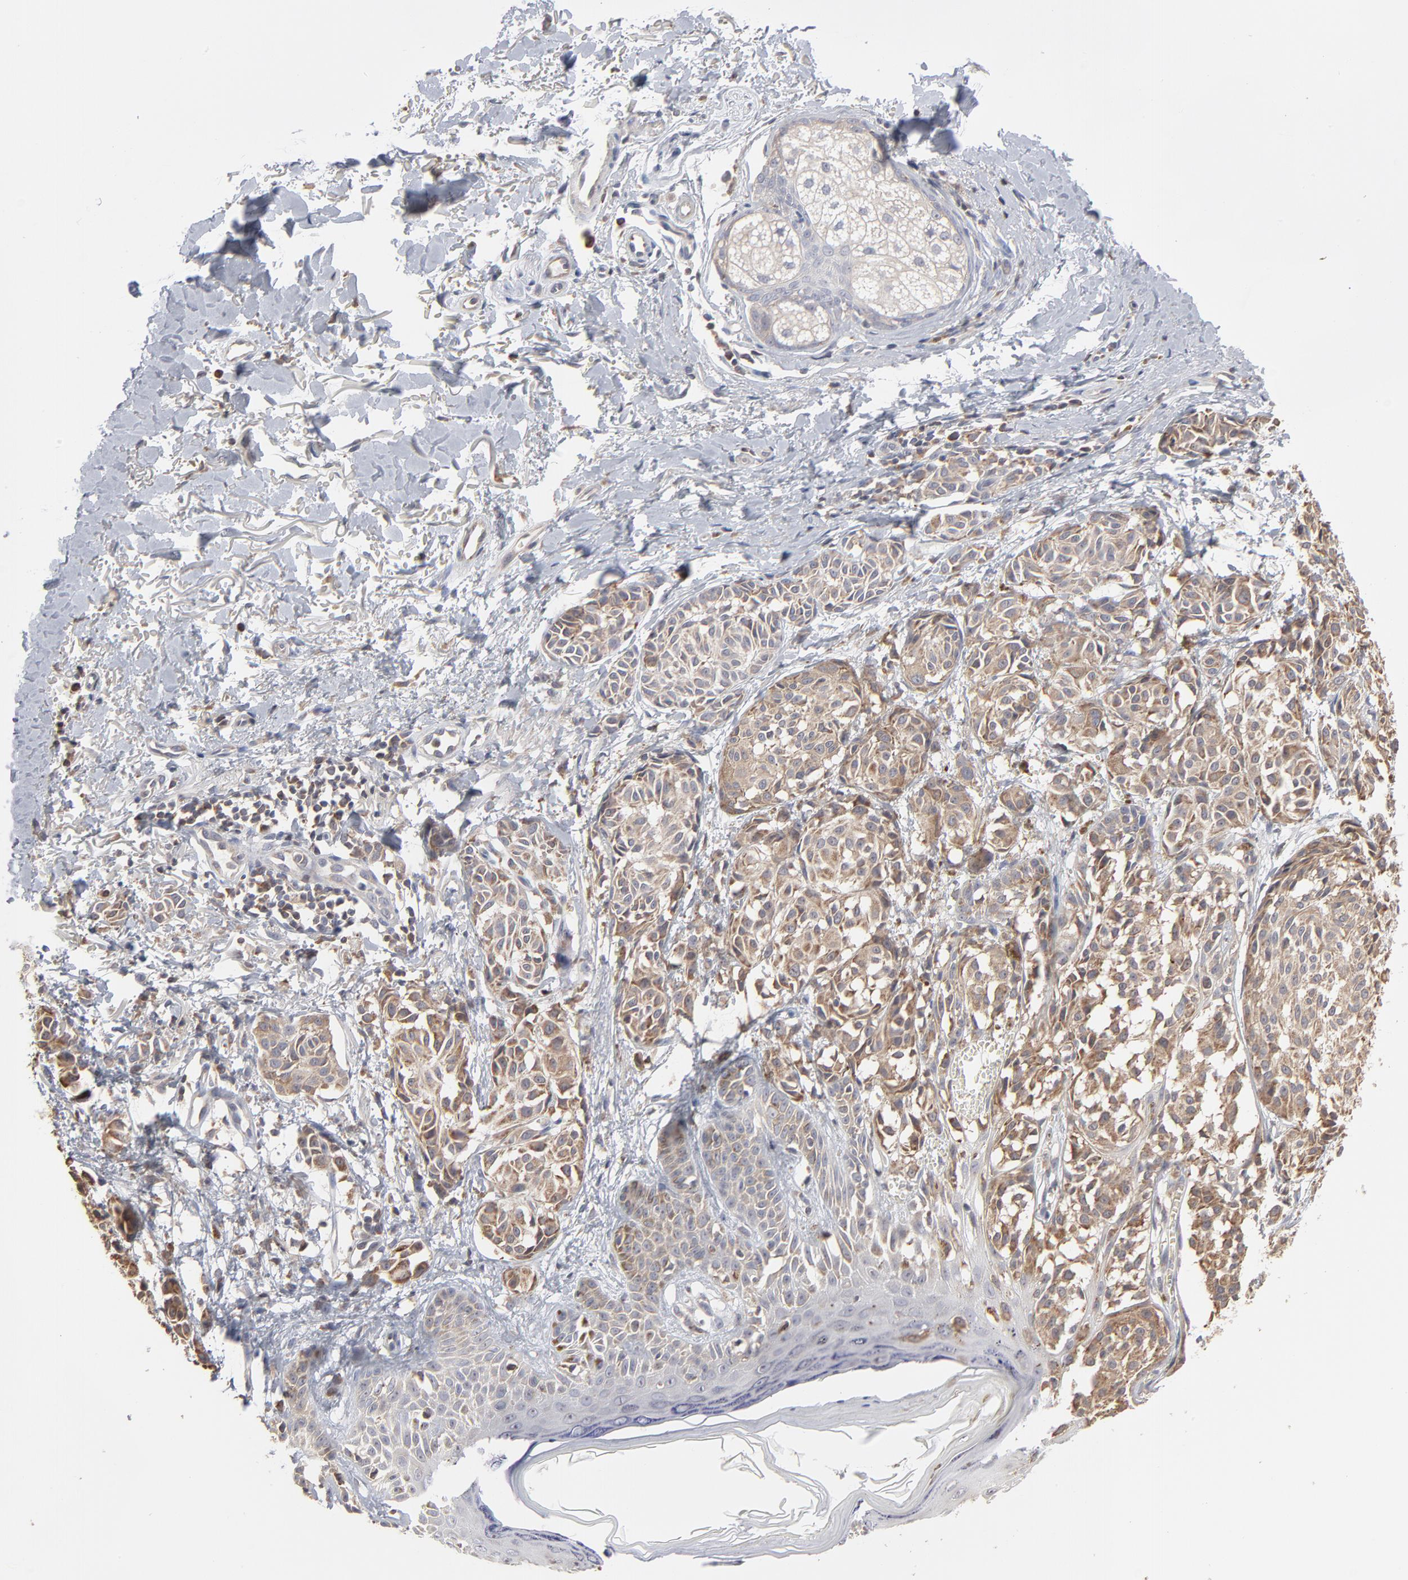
{"staining": {"intensity": "moderate", "quantity": ">75%", "location": "cytoplasmic/membranous"}, "tissue": "melanoma", "cell_type": "Tumor cells", "image_type": "cancer", "snomed": [{"axis": "morphology", "description": "Malignant melanoma, NOS"}, {"axis": "topography", "description": "Skin"}], "caption": "DAB (3,3'-diaminobenzidine) immunohistochemical staining of malignant melanoma reveals moderate cytoplasmic/membranous protein expression in approximately >75% of tumor cells. (DAB (3,3'-diaminobenzidine) = brown stain, brightfield microscopy at high magnification).", "gene": "RNF213", "patient": {"sex": "male", "age": 76}}